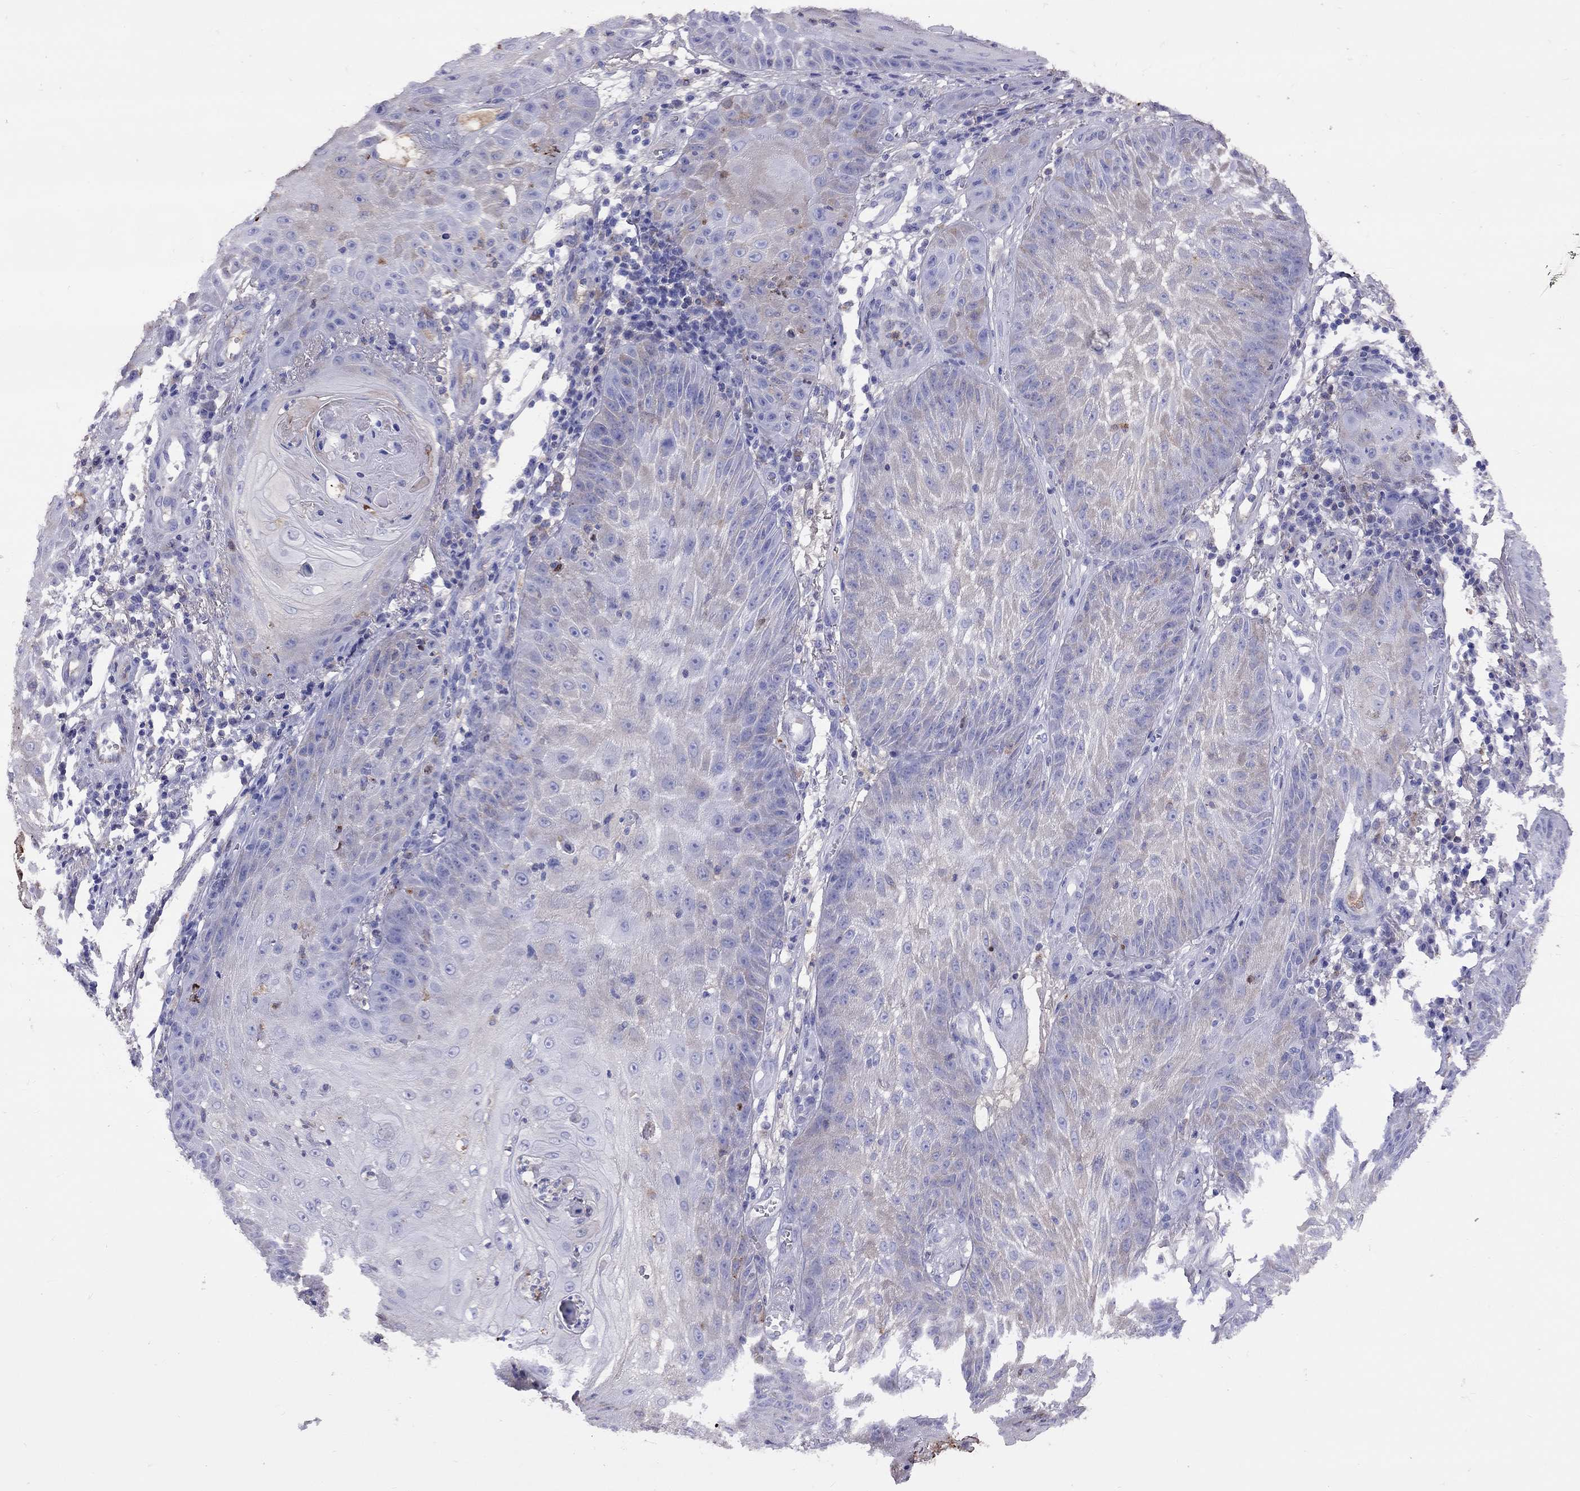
{"staining": {"intensity": "weak", "quantity": "<25%", "location": "cytoplasmic/membranous"}, "tissue": "skin cancer", "cell_type": "Tumor cells", "image_type": "cancer", "snomed": [{"axis": "morphology", "description": "Squamous cell carcinoma, NOS"}, {"axis": "topography", "description": "Skin"}], "caption": "This is an immunohistochemistry (IHC) image of skin cancer. There is no positivity in tumor cells.", "gene": "SERPINA3", "patient": {"sex": "male", "age": 70}}